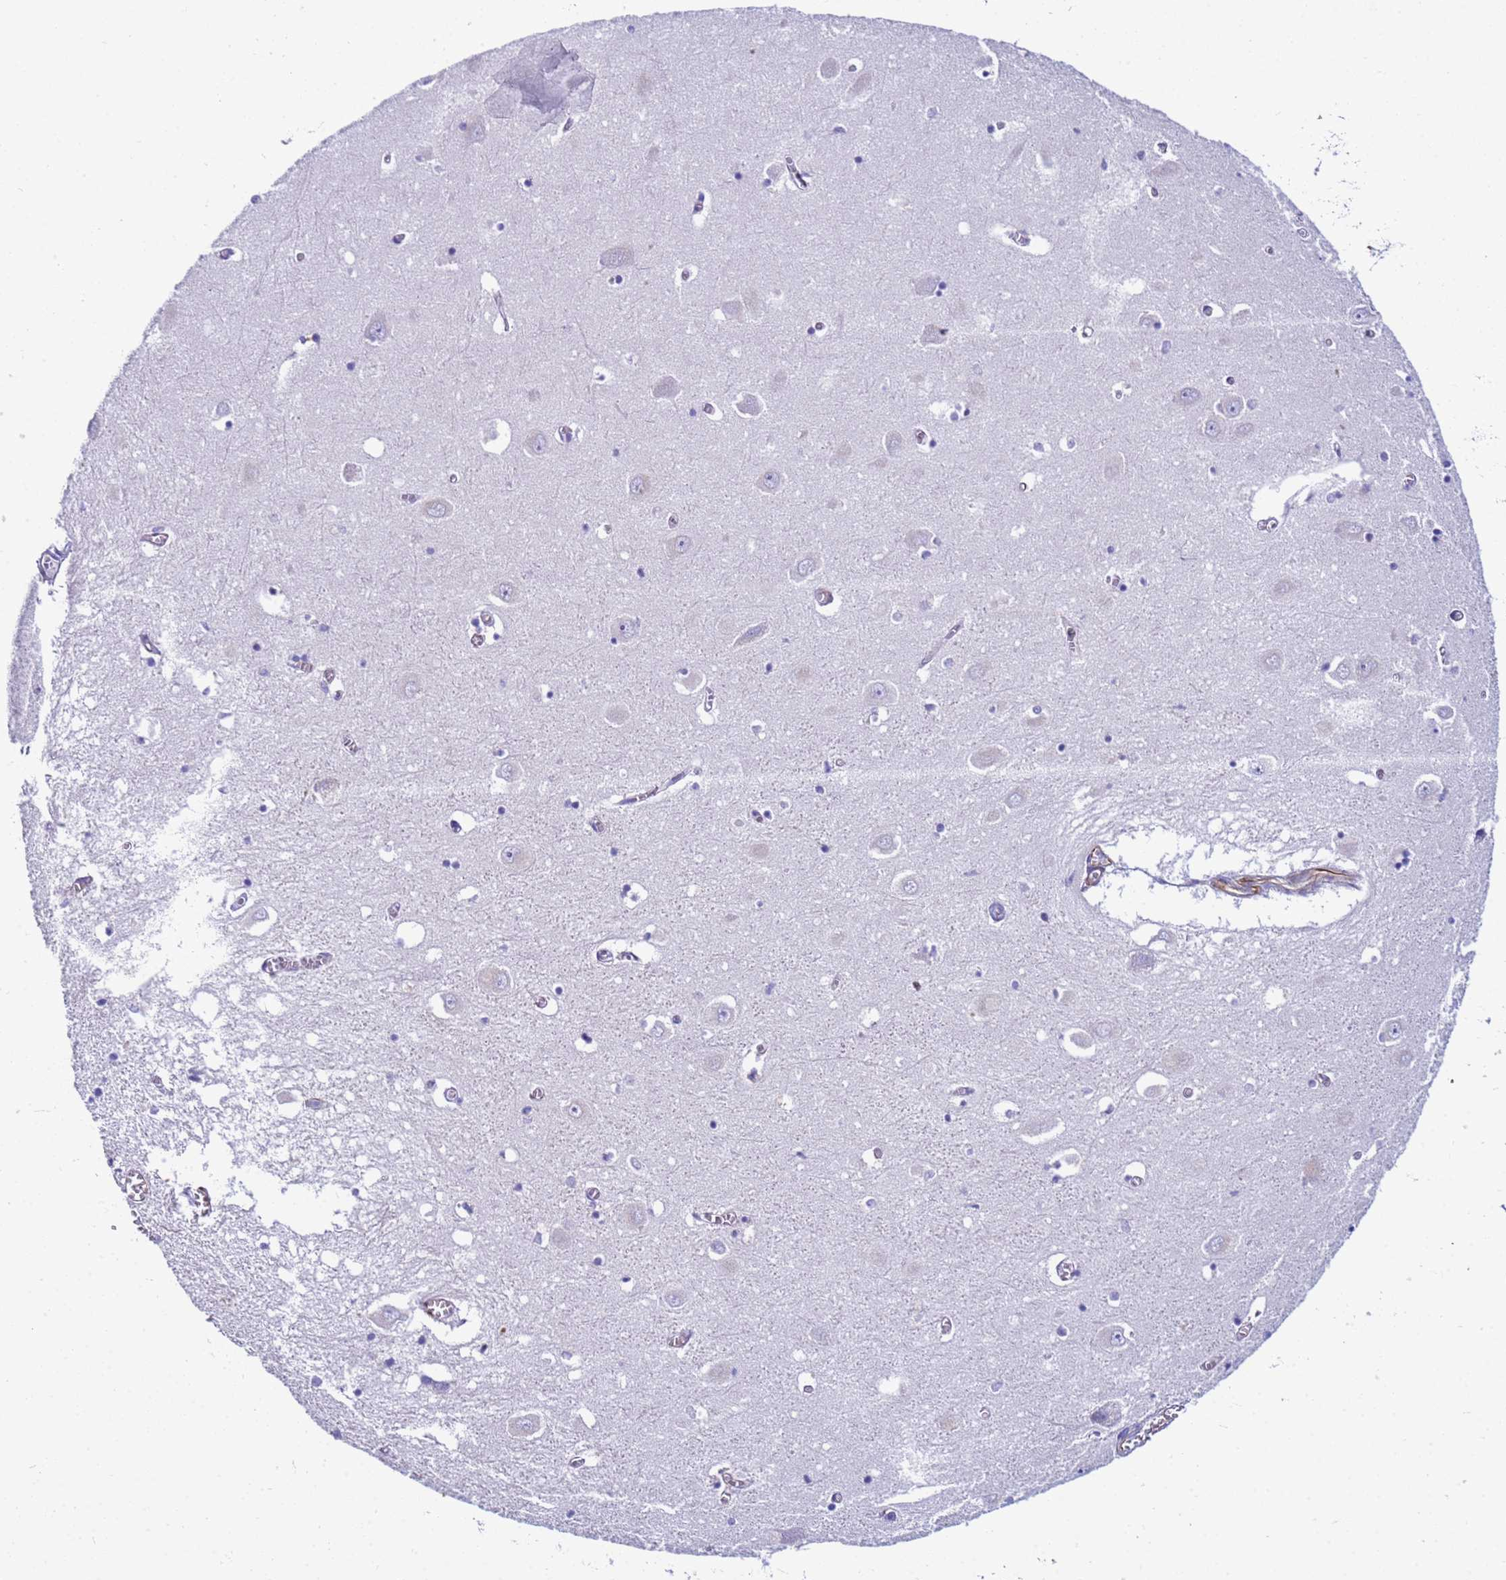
{"staining": {"intensity": "negative", "quantity": "none", "location": "none"}, "tissue": "hippocampus", "cell_type": "Glial cells", "image_type": "normal", "snomed": [{"axis": "morphology", "description": "Normal tissue, NOS"}, {"axis": "topography", "description": "Hippocampus"}], "caption": "IHC of unremarkable hippocampus exhibits no staining in glial cells. (DAB immunohistochemistry (IHC), high magnification).", "gene": "UBXN2B", "patient": {"sex": "male", "age": 70}}